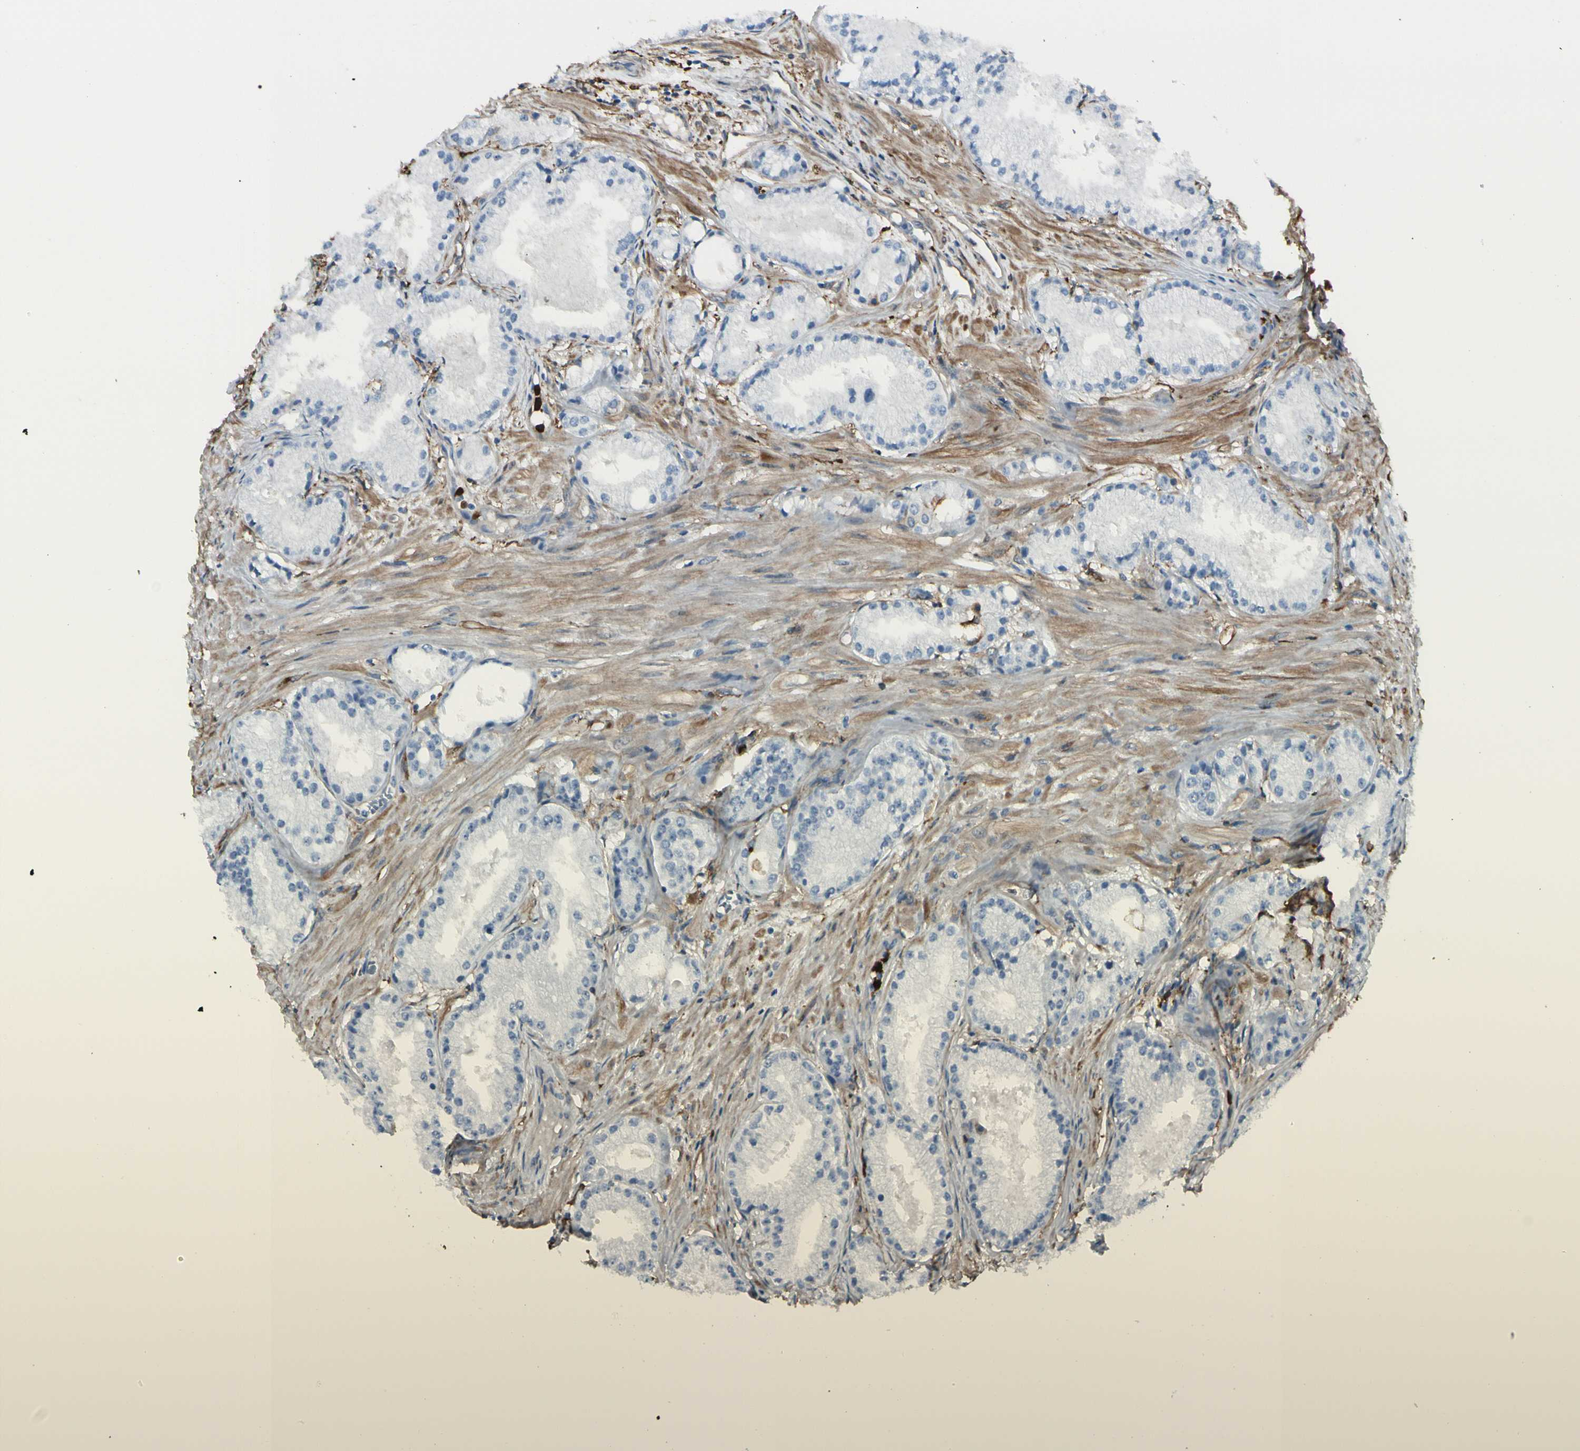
{"staining": {"intensity": "negative", "quantity": "none", "location": "none"}, "tissue": "prostate cancer", "cell_type": "Tumor cells", "image_type": "cancer", "snomed": [{"axis": "morphology", "description": "Adenocarcinoma, Low grade"}, {"axis": "topography", "description": "Prostate"}], "caption": "Protein analysis of prostate cancer (low-grade adenocarcinoma) shows no significant staining in tumor cells. The staining is performed using DAB brown chromogen with nuclei counter-stained in using hematoxylin.", "gene": "GSN", "patient": {"sex": "male", "age": 72}}